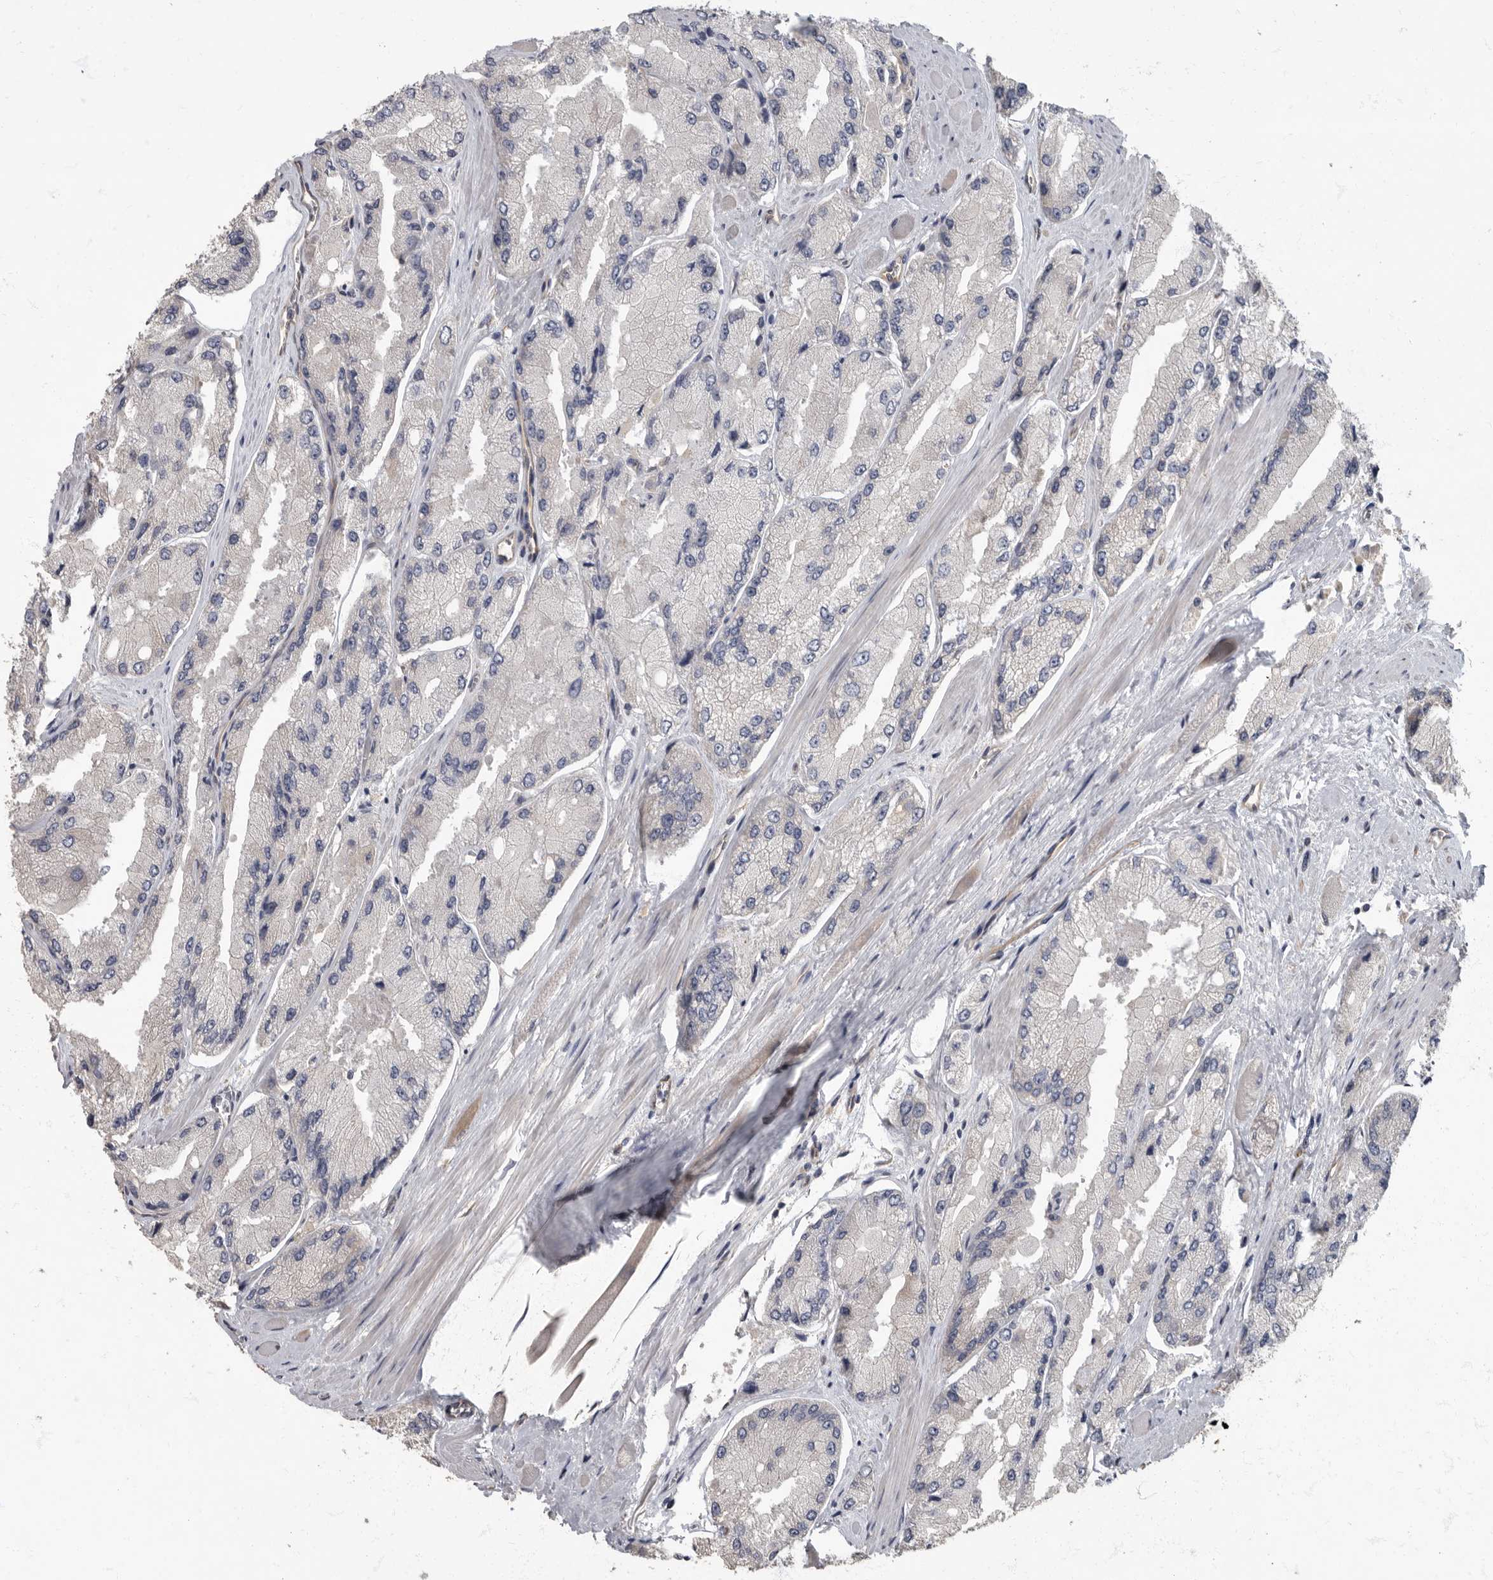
{"staining": {"intensity": "negative", "quantity": "none", "location": "none"}, "tissue": "prostate cancer", "cell_type": "Tumor cells", "image_type": "cancer", "snomed": [{"axis": "morphology", "description": "Adenocarcinoma, High grade"}, {"axis": "topography", "description": "Prostate"}], "caption": "IHC photomicrograph of neoplastic tissue: prostate high-grade adenocarcinoma stained with DAB displays no significant protein expression in tumor cells. Nuclei are stained in blue.", "gene": "PDK1", "patient": {"sex": "male", "age": 58}}